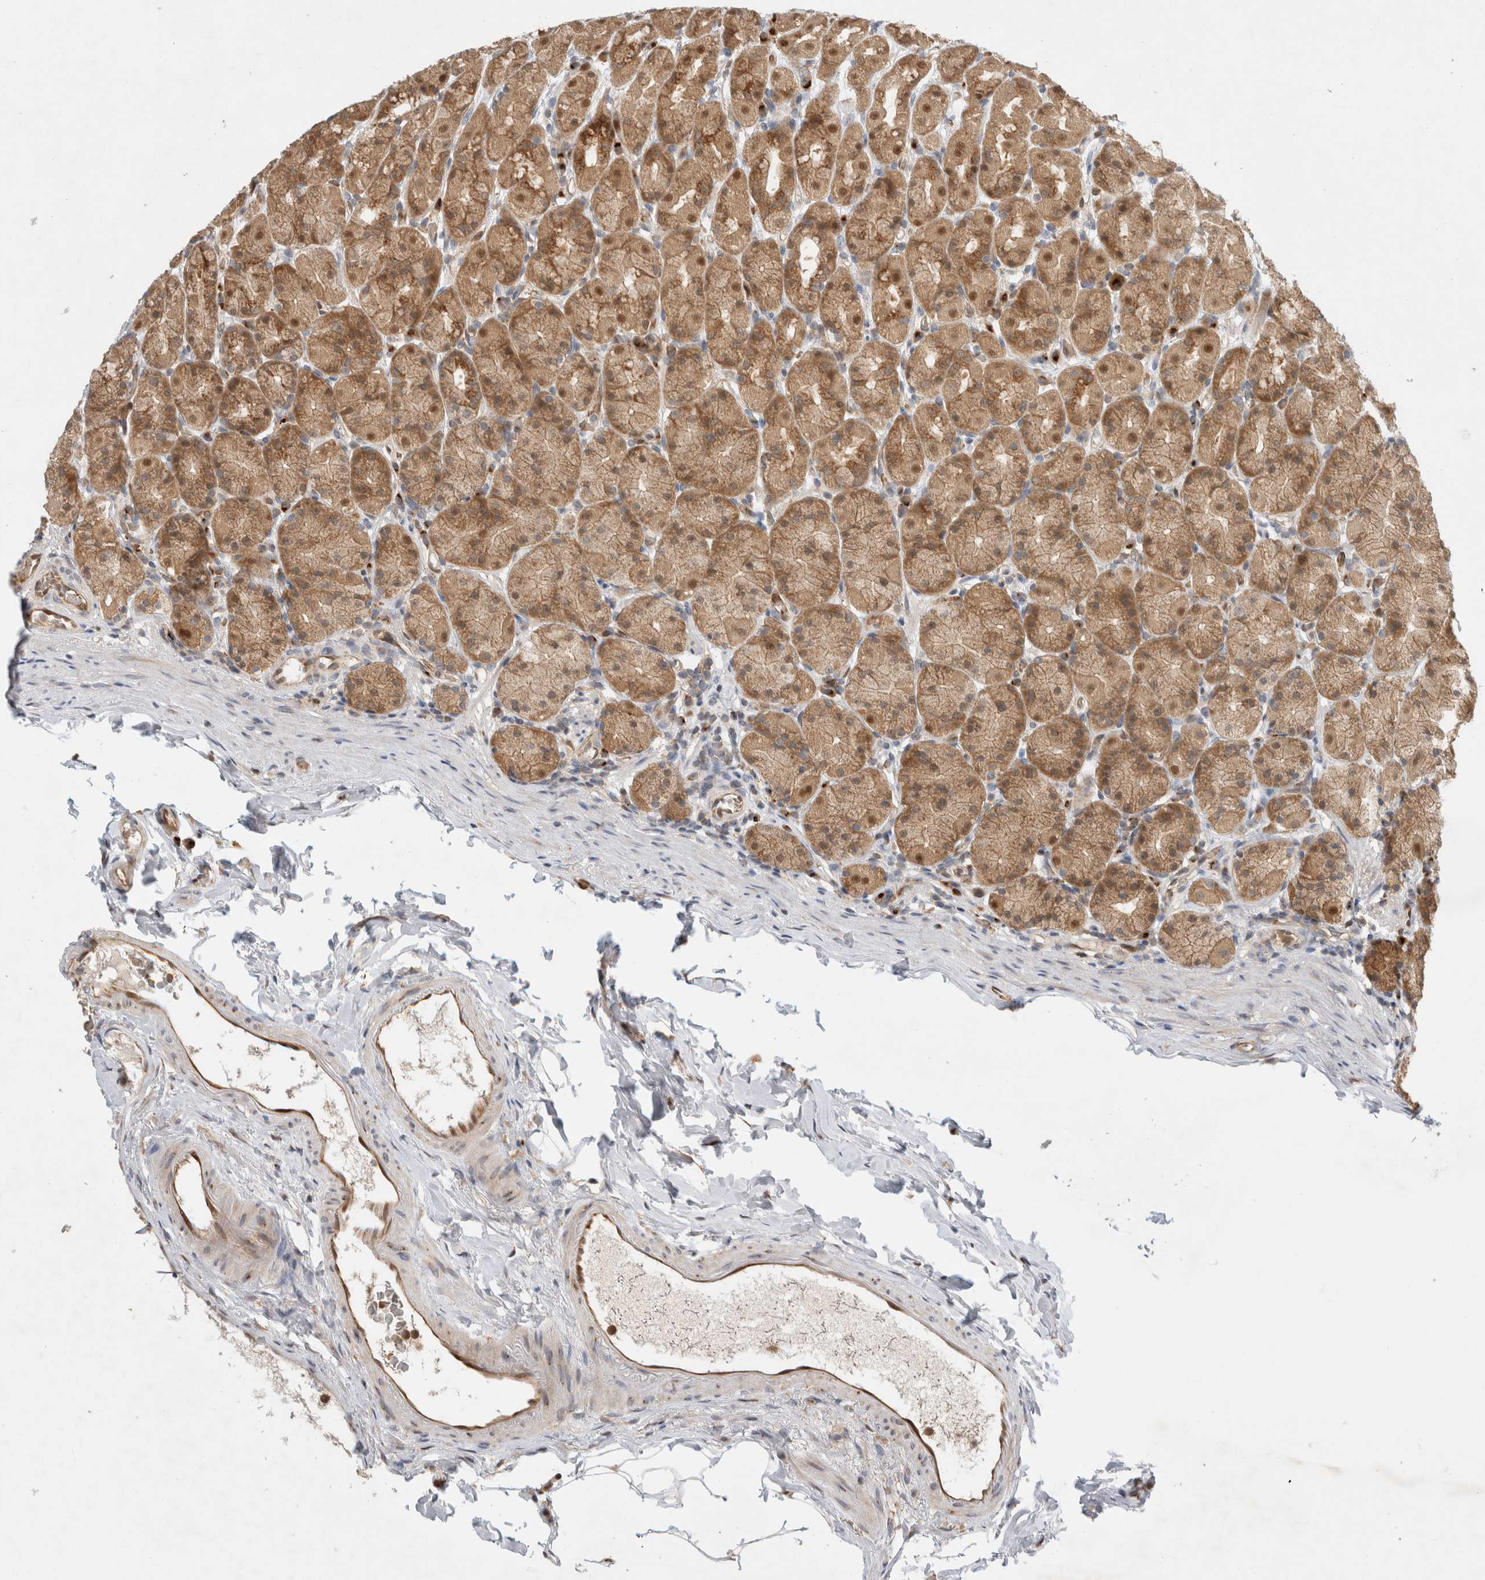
{"staining": {"intensity": "moderate", "quantity": ">75%", "location": "cytoplasmic/membranous,nuclear"}, "tissue": "stomach", "cell_type": "Glandular cells", "image_type": "normal", "snomed": [{"axis": "morphology", "description": "Normal tissue, NOS"}, {"axis": "topography", "description": "Stomach, upper"}], "caption": "Stomach stained with a brown dye reveals moderate cytoplasmic/membranous,nuclear positive staining in approximately >75% of glandular cells.", "gene": "OTUD6B", "patient": {"sex": "male", "age": 68}}